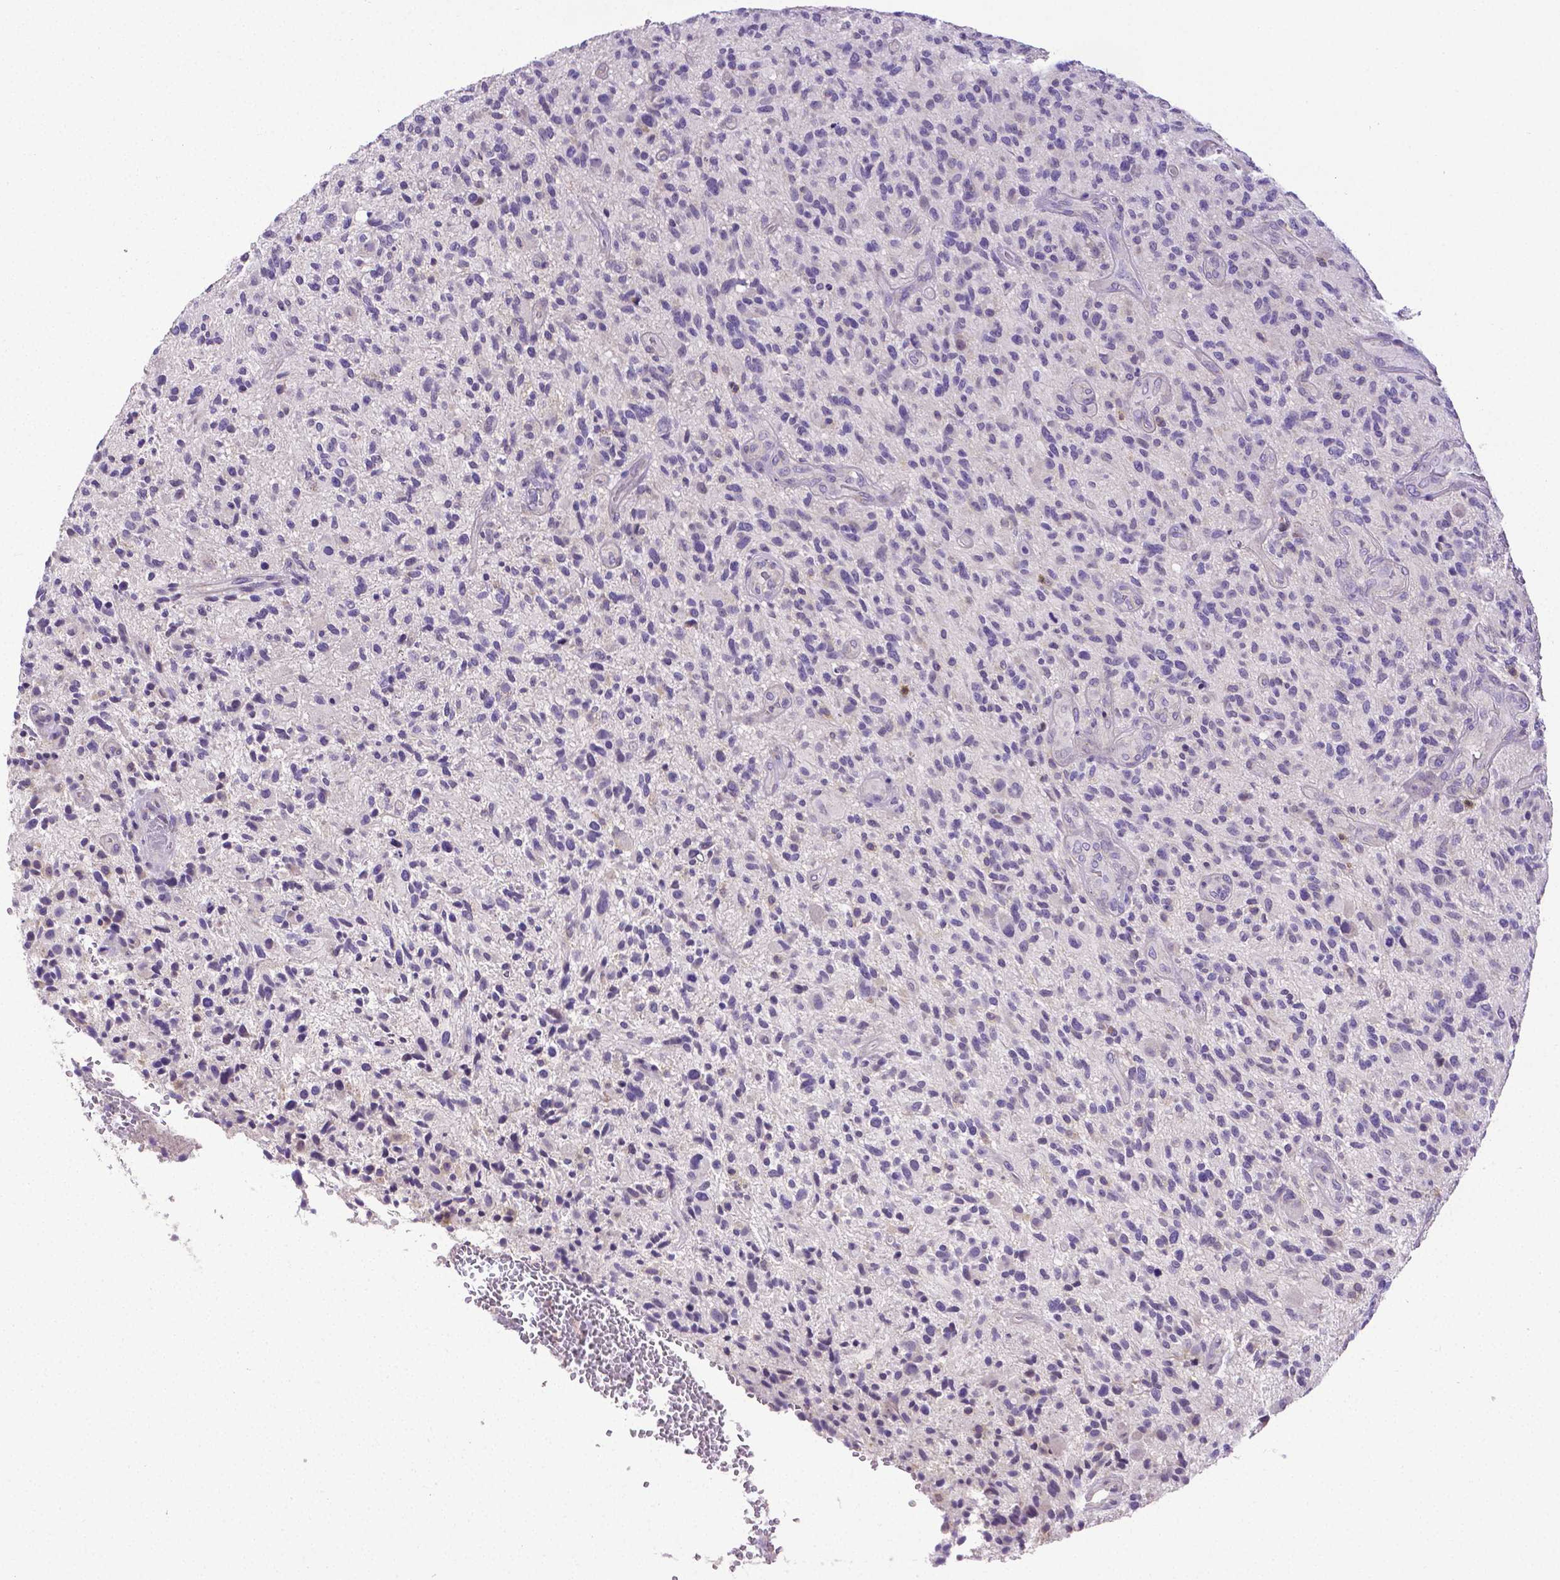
{"staining": {"intensity": "negative", "quantity": "none", "location": "none"}, "tissue": "glioma", "cell_type": "Tumor cells", "image_type": "cancer", "snomed": [{"axis": "morphology", "description": "Glioma, malignant, High grade"}, {"axis": "topography", "description": "Brain"}], "caption": "There is no significant positivity in tumor cells of high-grade glioma (malignant).", "gene": "CD4", "patient": {"sex": "male", "age": 47}}